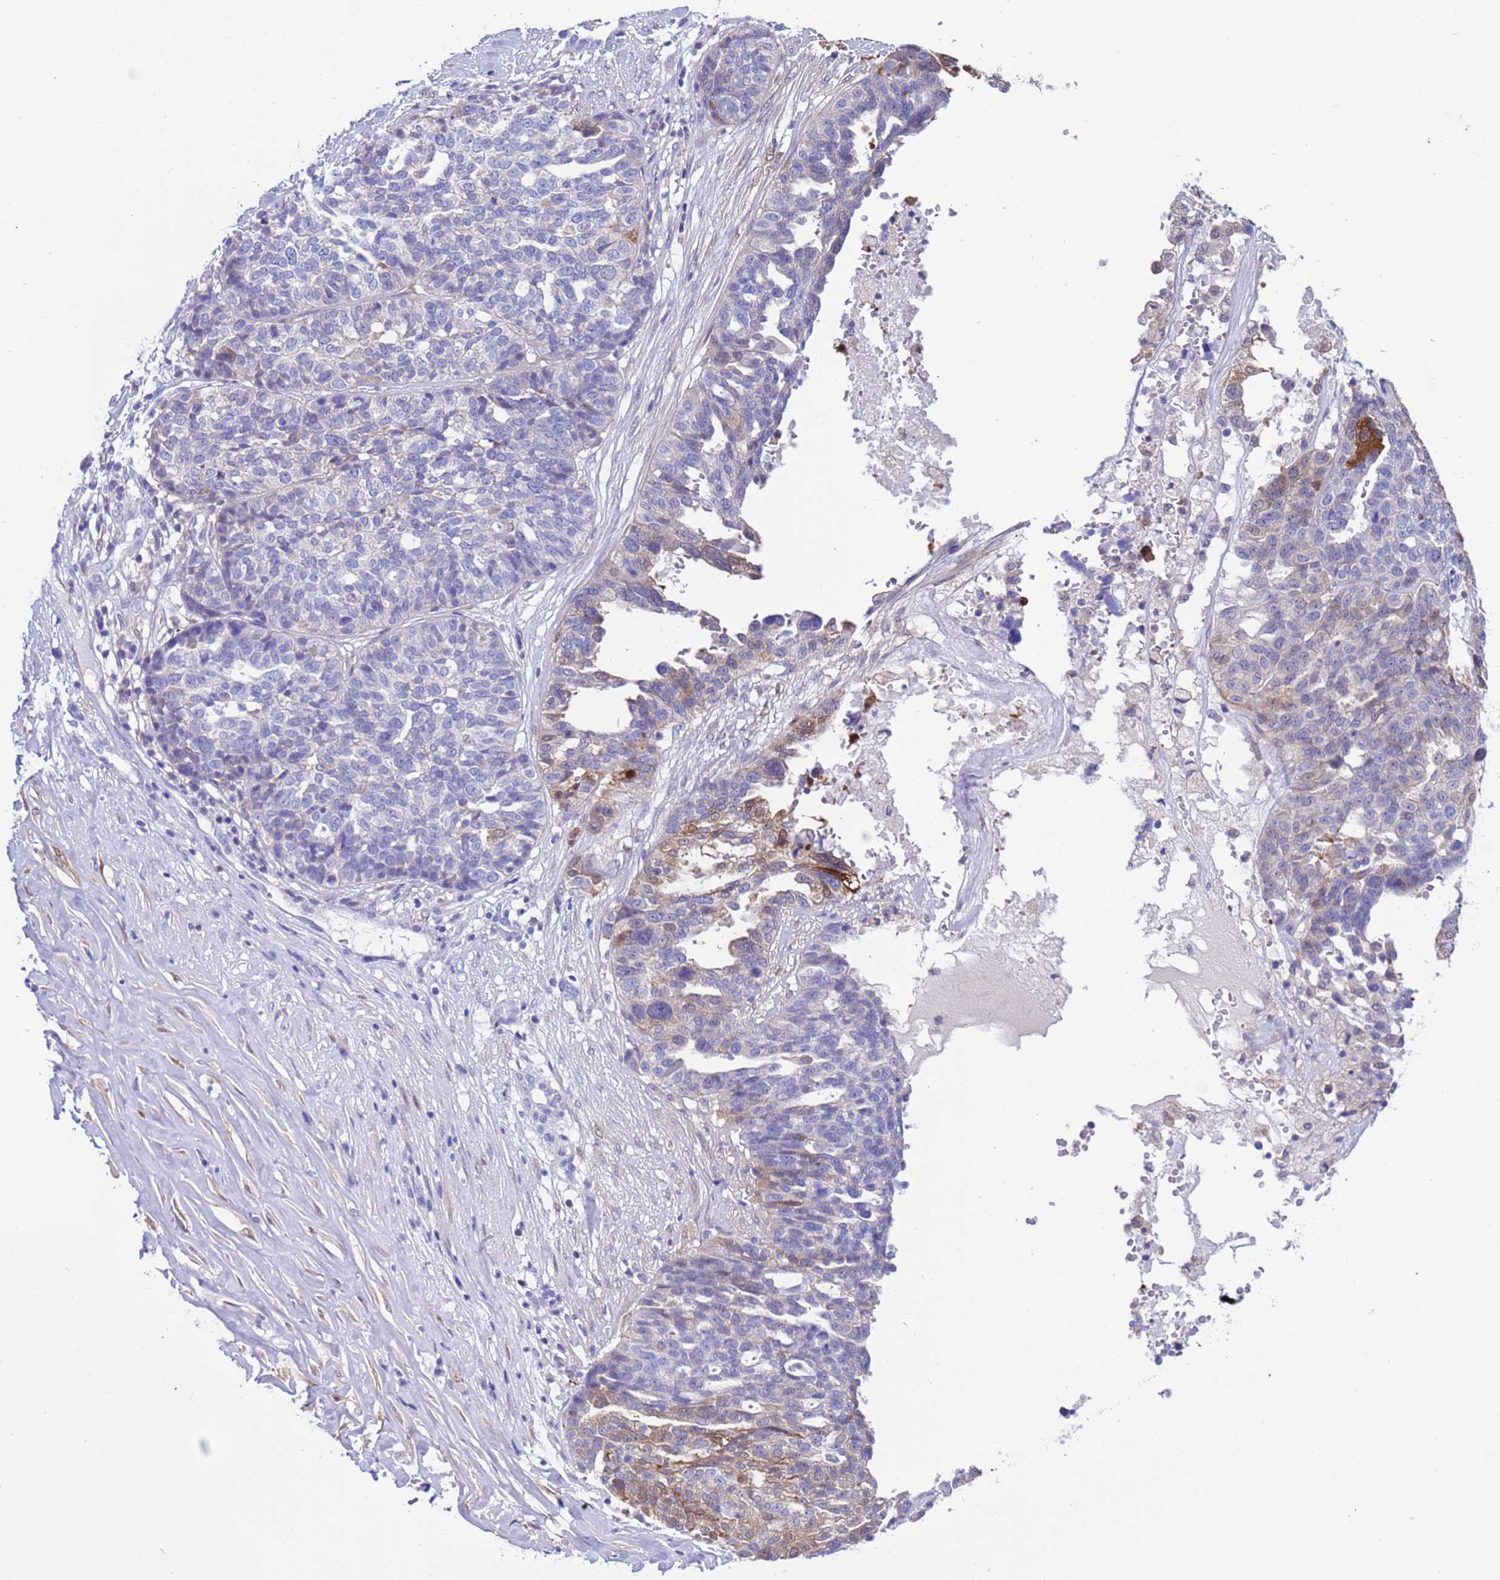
{"staining": {"intensity": "weak", "quantity": "<25%", "location": "cytoplasmic/membranous"}, "tissue": "ovarian cancer", "cell_type": "Tumor cells", "image_type": "cancer", "snomed": [{"axis": "morphology", "description": "Cystadenocarcinoma, serous, NOS"}, {"axis": "topography", "description": "Ovary"}], "caption": "Protein analysis of ovarian serous cystadenocarcinoma displays no significant staining in tumor cells. The staining was performed using DAB (3,3'-diaminobenzidine) to visualize the protein expression in brown, while the nuclei were stained in blue with hematoxylin (Magnification: 20x).", "gene": "C6orf47", "patient": {"sex": "female", "age": 59}}